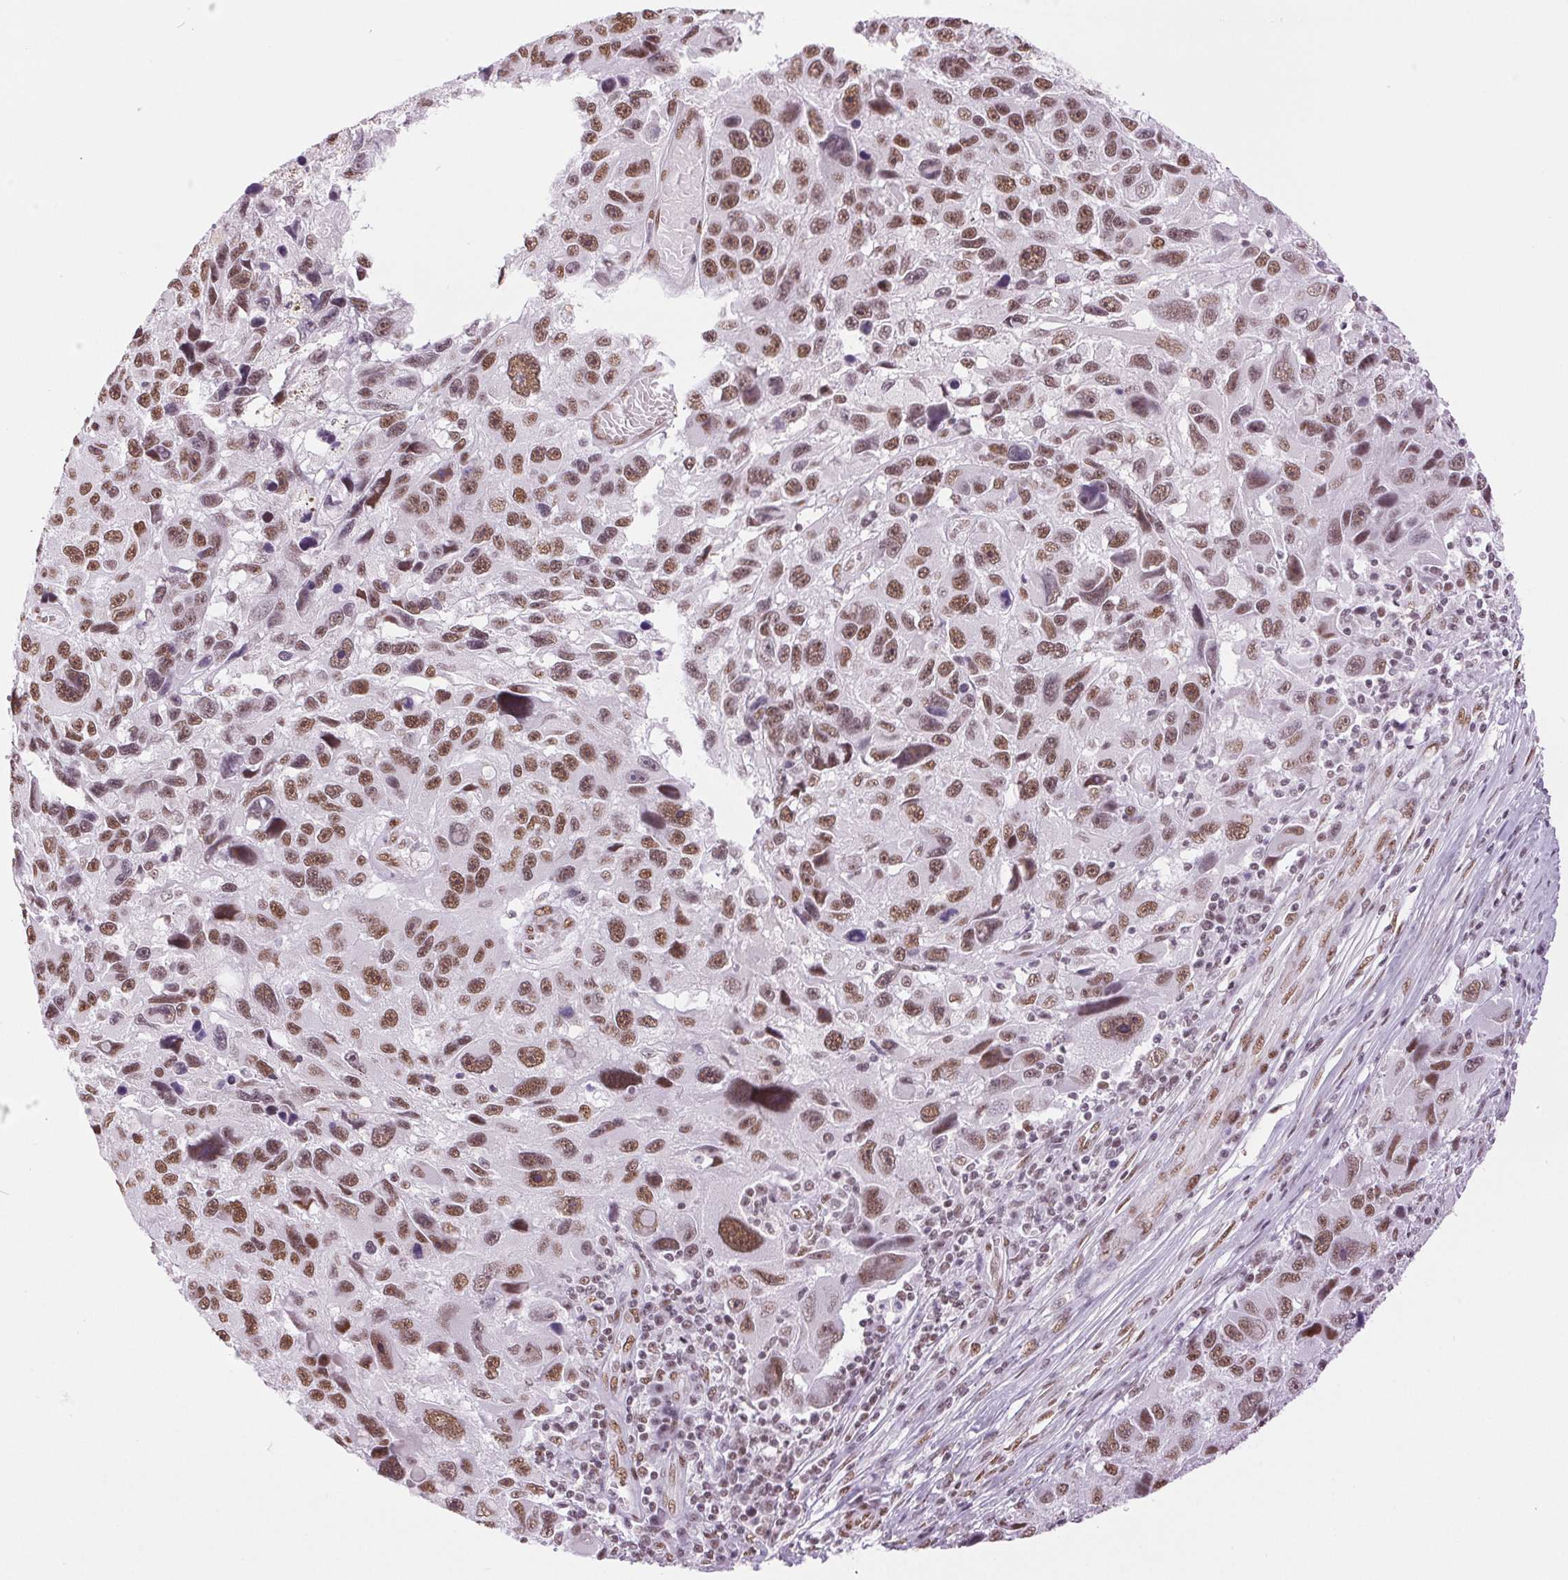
{"staining": {"intensity": "moderate", "quantity": ">75%", "location": "nuclear"}, "tissue": "melanoma", "cell_type": "Tumor cells", "image_type": "cancer", "snomed": [{"axis": "morphology", "description": "Malignant melanoma, NOS"}, {"axis": "topography", "description": "Skin"}], "caption": "A brown stain highlights moderate nuclear staining of a protein in human malignant melanoma tumor cells.", "gene": "ZFR2", "patient": {"sex": "male", "age": 53}}